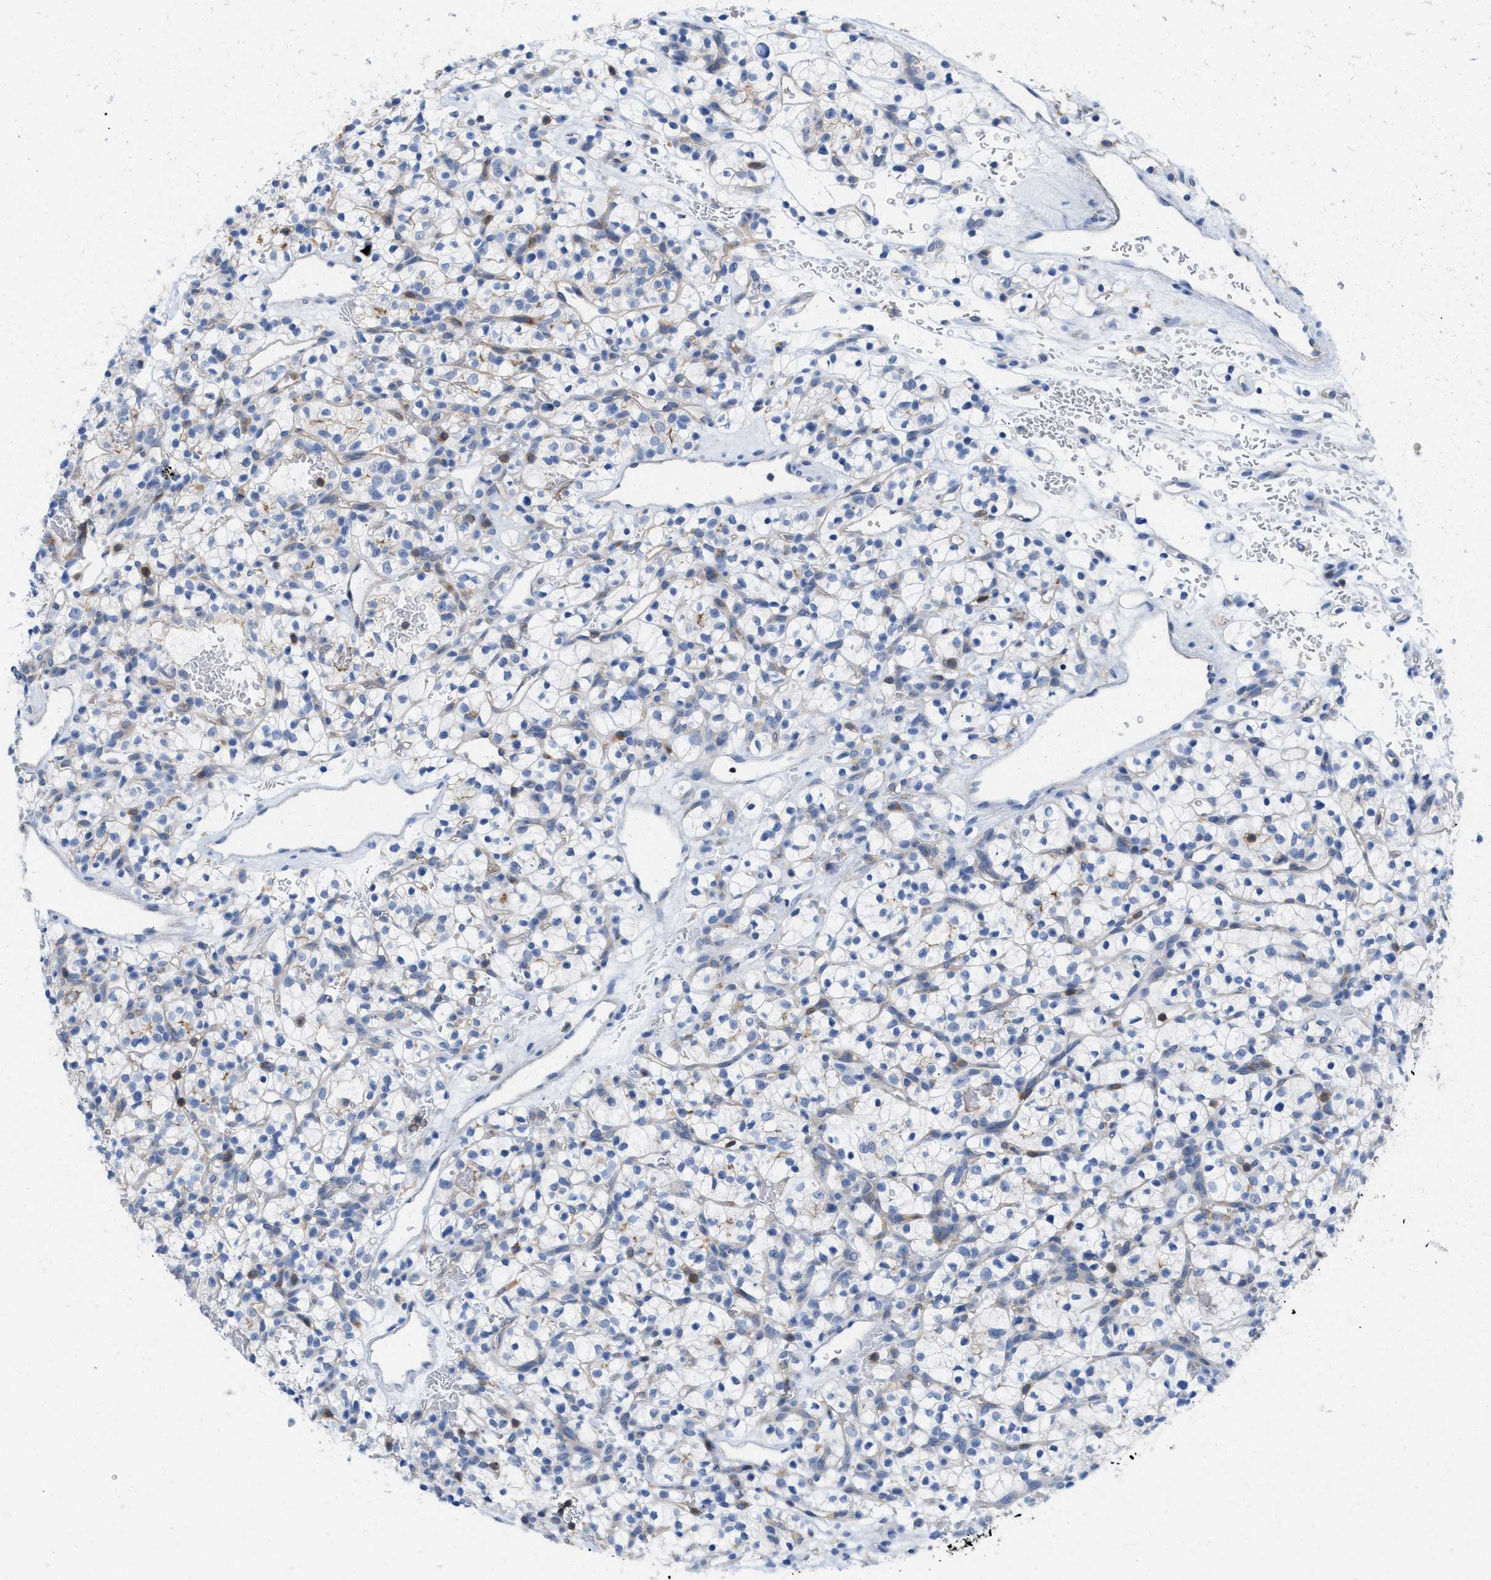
{"staining": {"intensity": "negative", "quantity": "none", "location": "none"}, "tissue": "renal cancer", "cell_type": "Tumor cells", "image_type": "cancer", "snomed": [{"axis": "morphology", "description": "Adenocarcinoma, NOS"}, {"axis": "topography", "description": "Kidney"}], "caption": "Tumor cells are negative for brown protein staining in renal cancer (adenocarcinoma).", "gene": "IL16", "patient": {"sex": "female", "age": 57}}